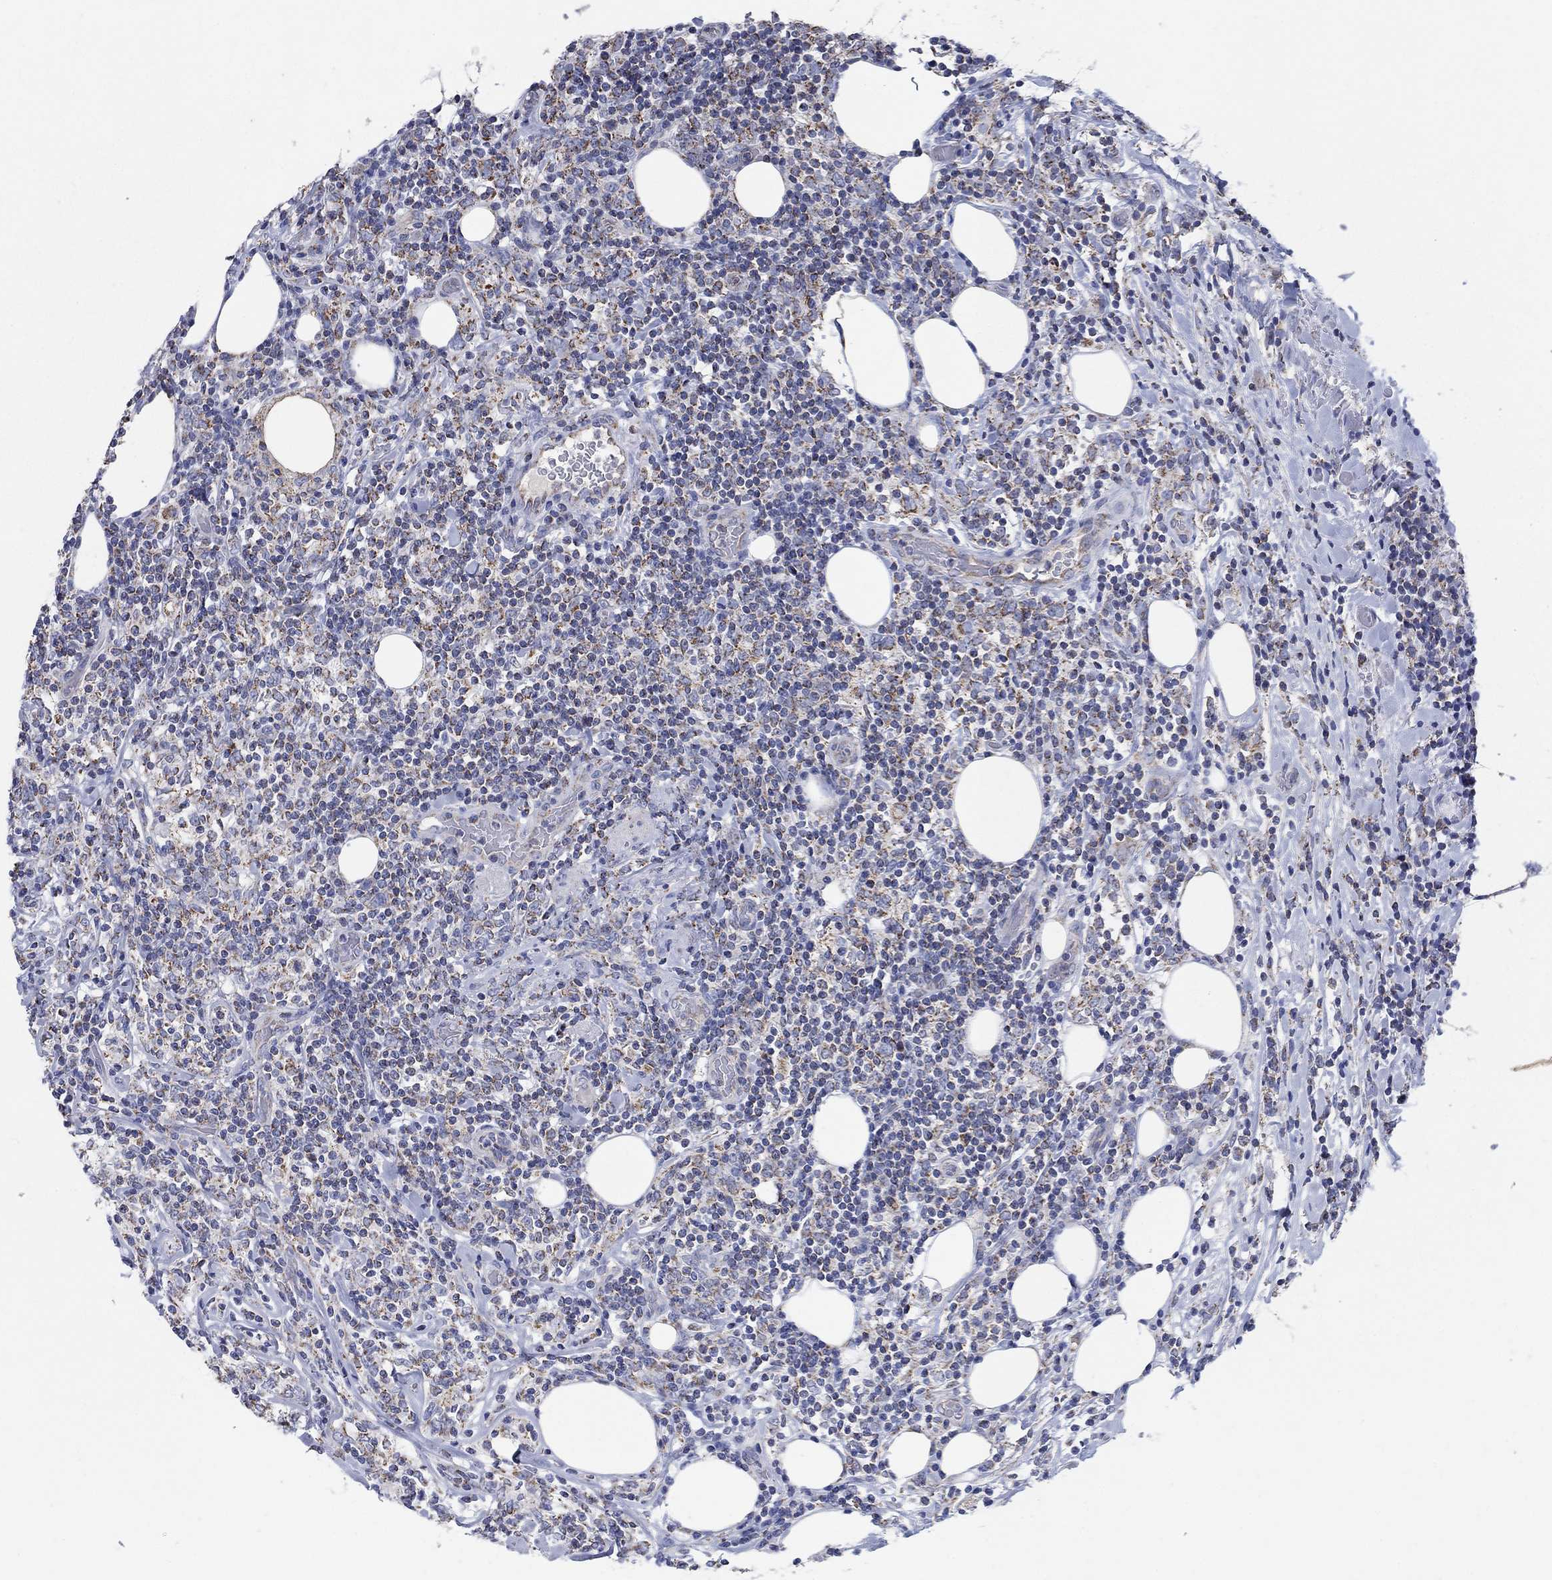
{"staining": {"intensity": "moderate", "quantity": "25%-75%", "location": "cytoplasmic/membranous"}, "tissue": "lymphoma", "cell_type": "Tumor cells", "image_type": "cancer", "snomed": [{"axis": "morphology", "description": "Malignant lymphoma, non-Hodgkin's type, High grade"}, {"axis": "topography", "description": "Lymph node"}], "caption": "High-grade malignant lymphoma, non-Hodgkin's type was stained to show a protein in brown. There is medium levels of moderate cytoplasmic/membranous expression in about 25%-75% of tumor cells.", "gene": "C9orf85", "patient": {"sex": "female", "age": 84}}